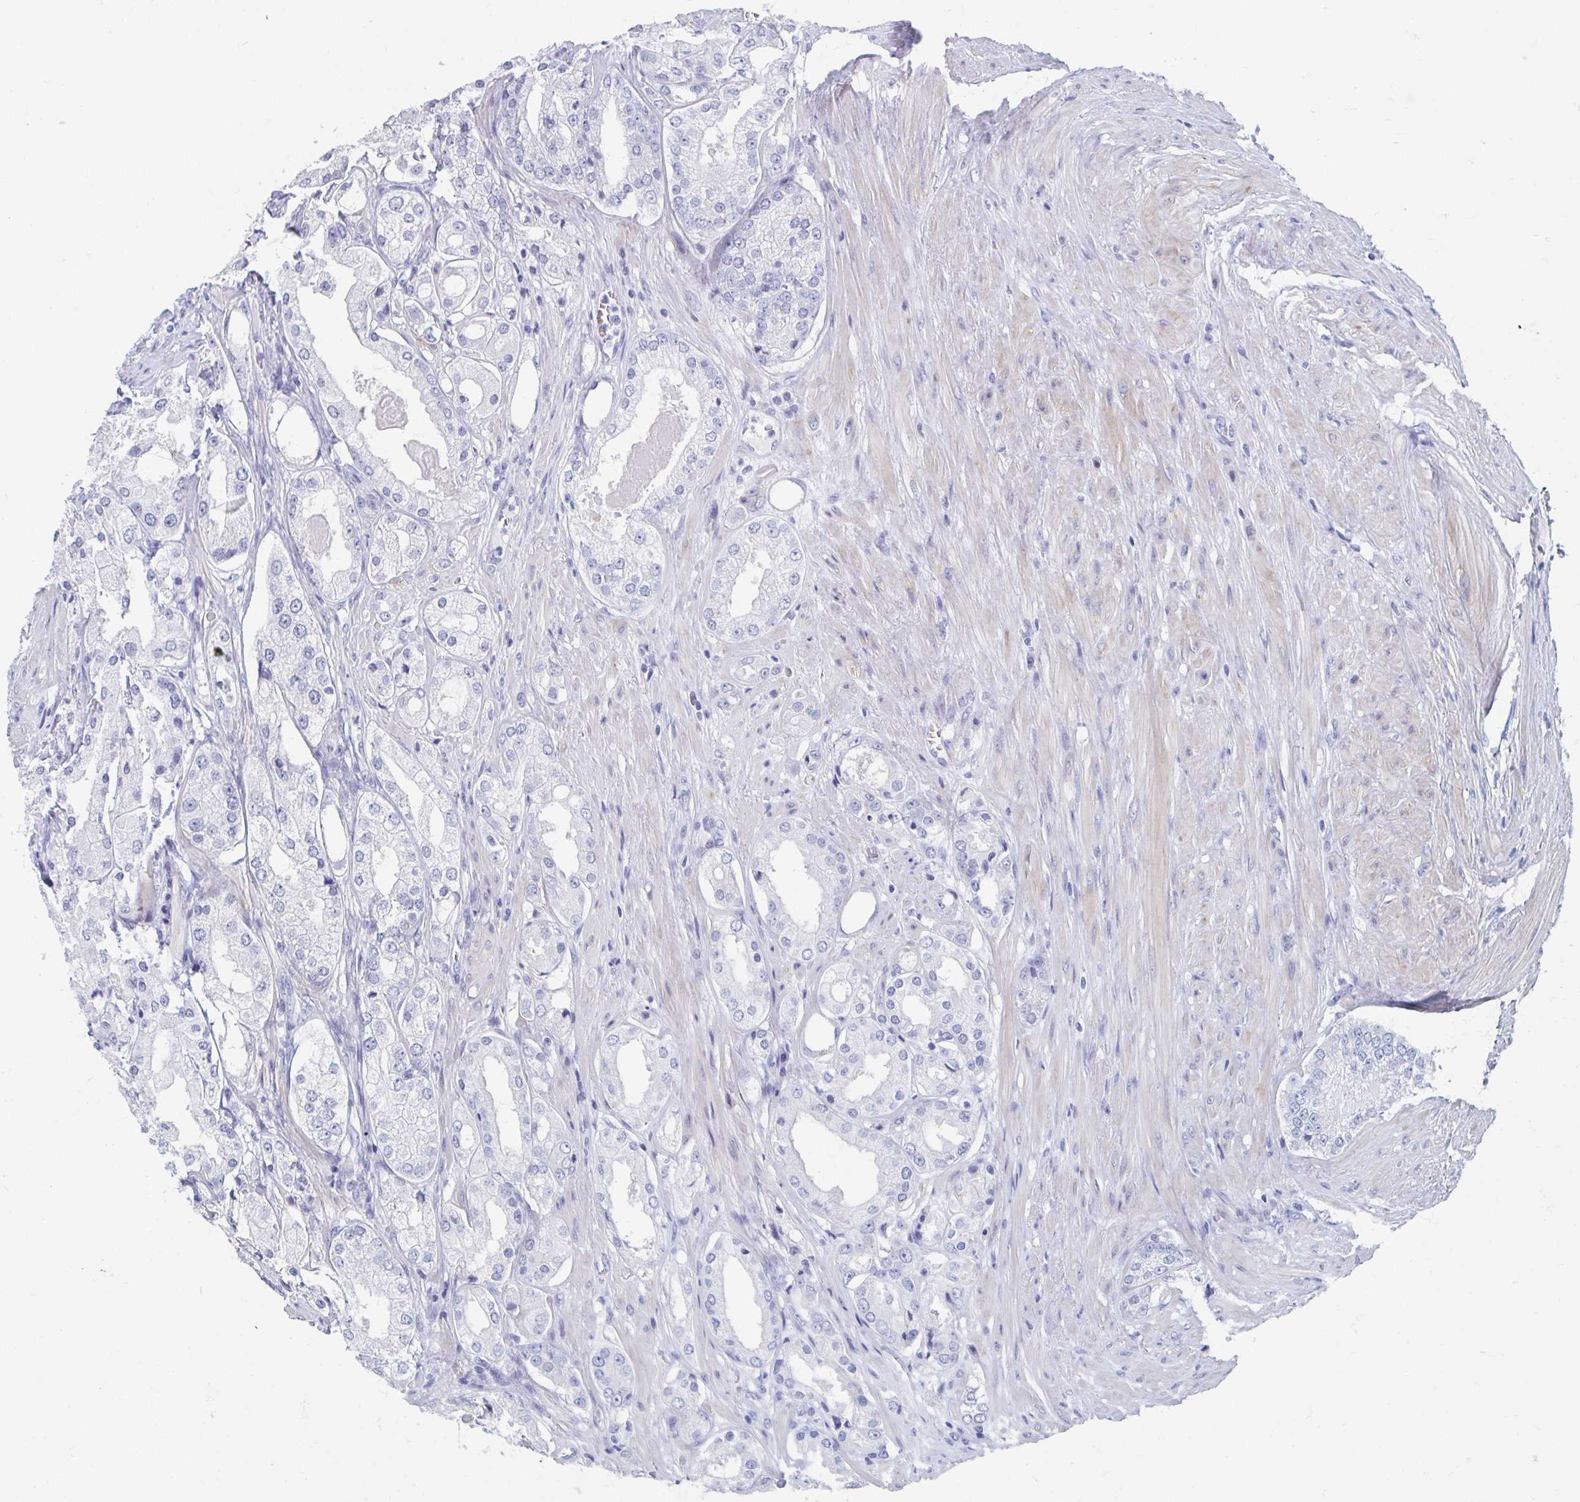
{"staining": {"intensity": "negative", "quantity": "none", "location": "none"}, "tissue": "prostate cancer", "cell_type": "Tumor cells", "image_type": "cancer", "snomed": [{"axis": "morphology", "description": "Adenocarcinoma, Low grade"}, {"axis": "topography", "description": "Prostate"}], "caption": "High magnification brightfield microscopy of prostate cancer stained with DAB (brown) and counterstained with hematoxylin (blue): tumor cells show no significant positivity. The staining is performed using DAB (3,3'-diaminobenzidine) brown chromogen with nuclei counter-stained in using hematoxylin.", "gene": "SHCBP1L", "patient": {"sex": "male", "age": 68}}